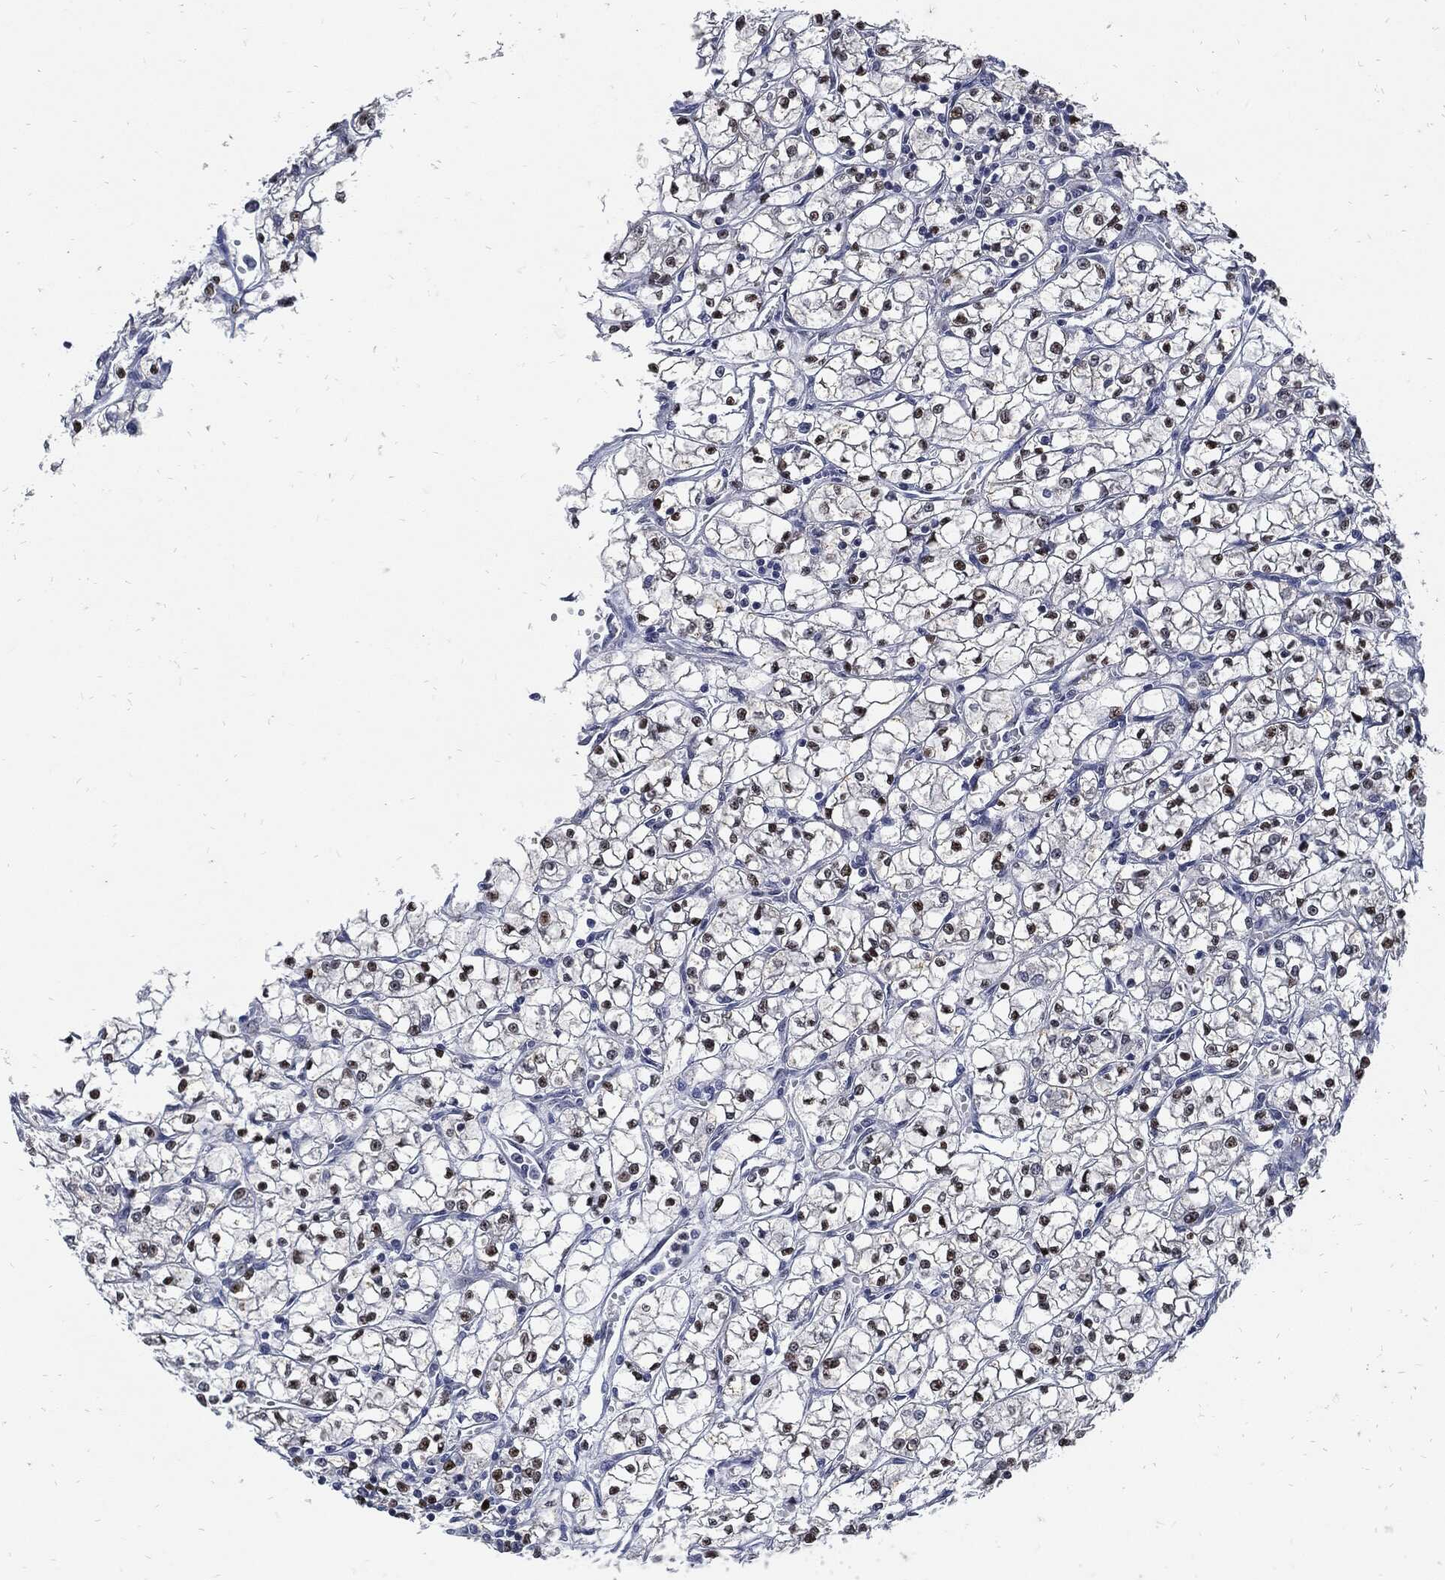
{"staining": {"intensity": "strong", "quantity": "<25%", "location": "nuclear"}, "tissue": "renal cancer", "cell_type": "Tumor cells", "image_type": "cancer", "snomed": [{"axis": "morphology", "description": "Adenocarcinoma, NOS"}, {"axis": "topography", "description": "Kidney"}], "caption": "Renal cancer stained with a brown dye reveals strong nuclear positive staining in about <25% of tumor cells.", "gene": "NBN", "patient": {"sex": "female", "age": 64}}